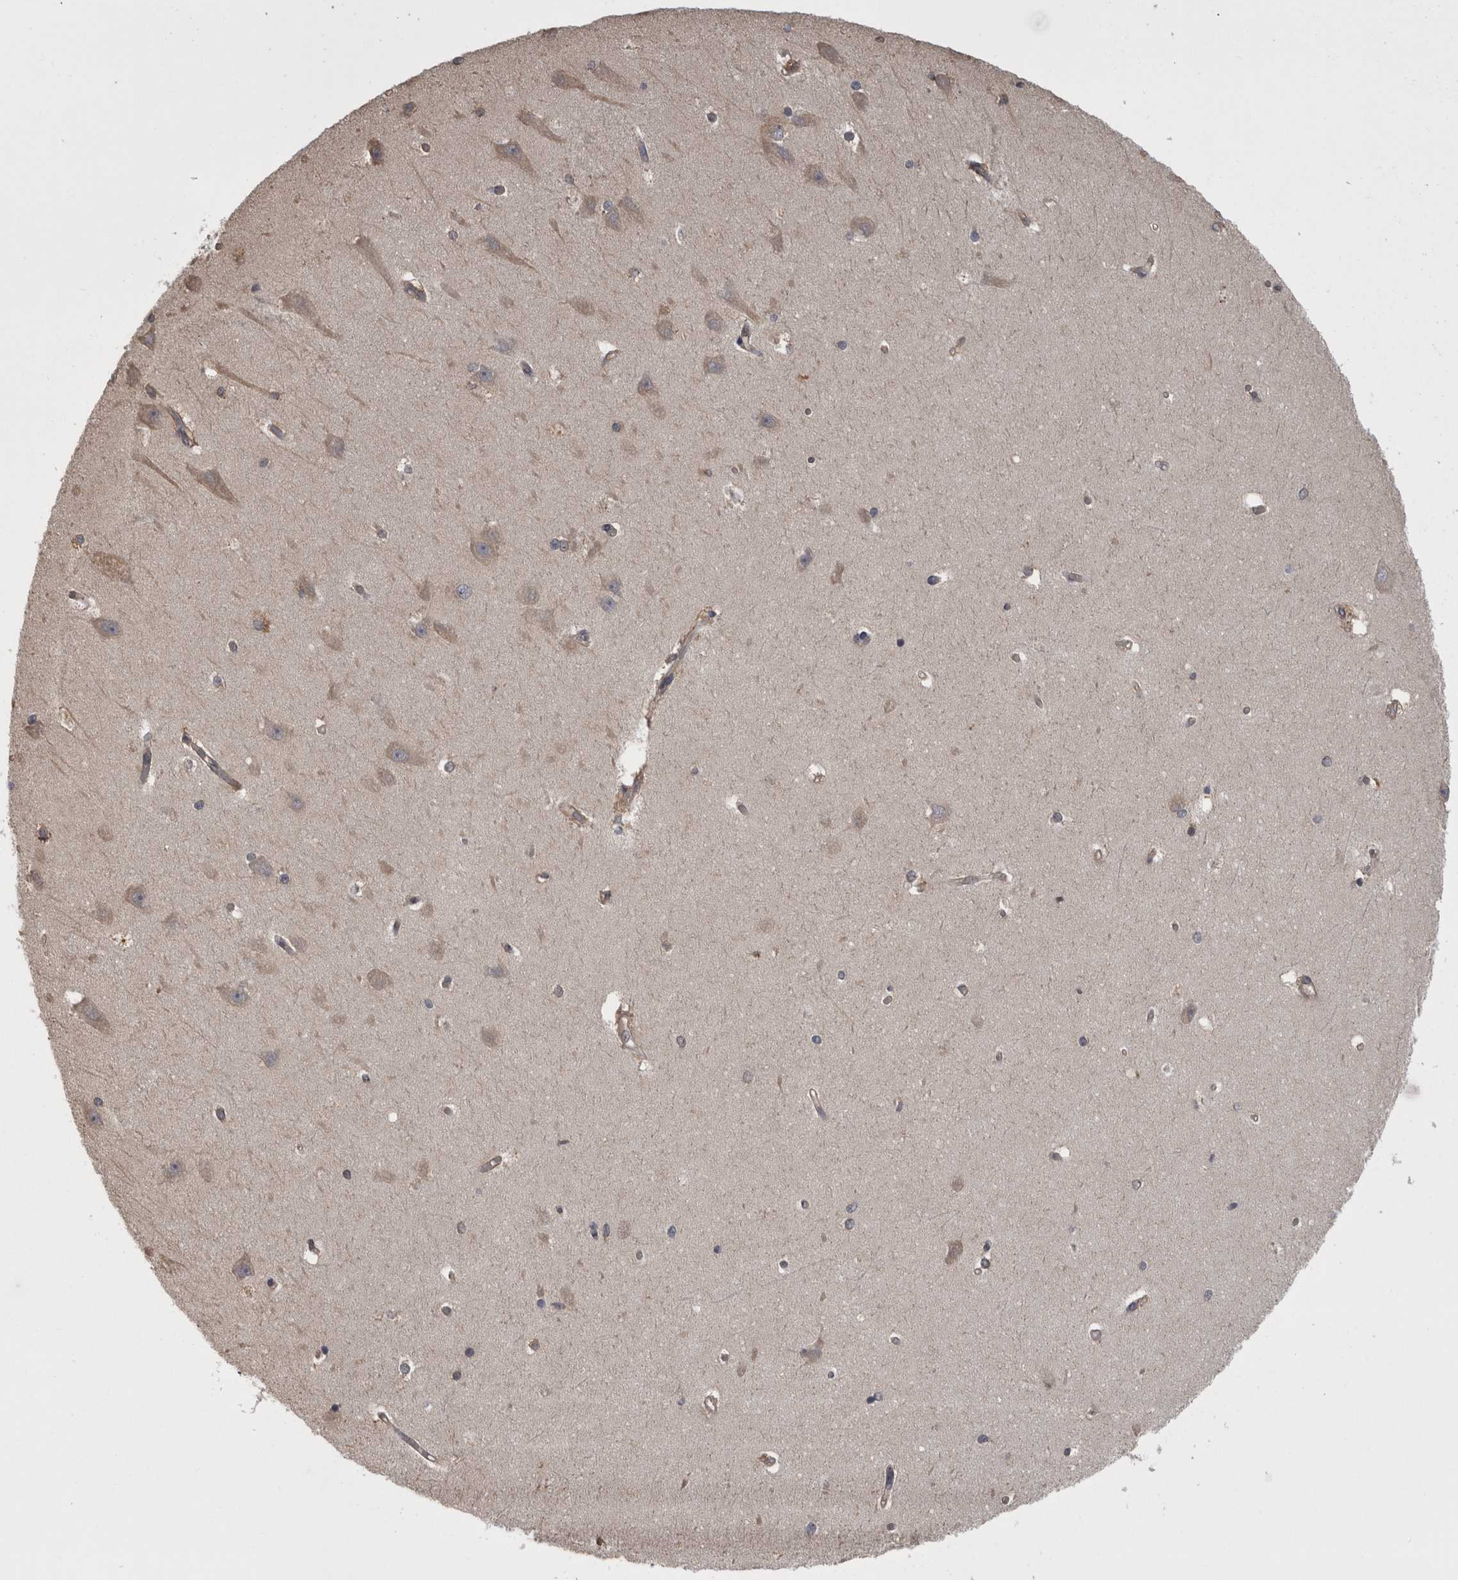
{"staining": {"intensity": "negative", "quantity": "none", "location": "none"}, "tissue": "hippocampus", "cell_type": "Glial cells", "image_type": "normal", "snomed": [{"axis": "morphology", "description": "Normal tissue, NOS"}, {"axis": "topography", "description": "Hippocampus"}], "caption": "Hippocampus was stained to show a protein in brown. There is no significant expression in glial cells. The staining is performed using DAB brown chromogen with nuclei counter-stained in using hematoxylin.", "gene": "APRT", "patient": {"sex": "male", "age": 45}}